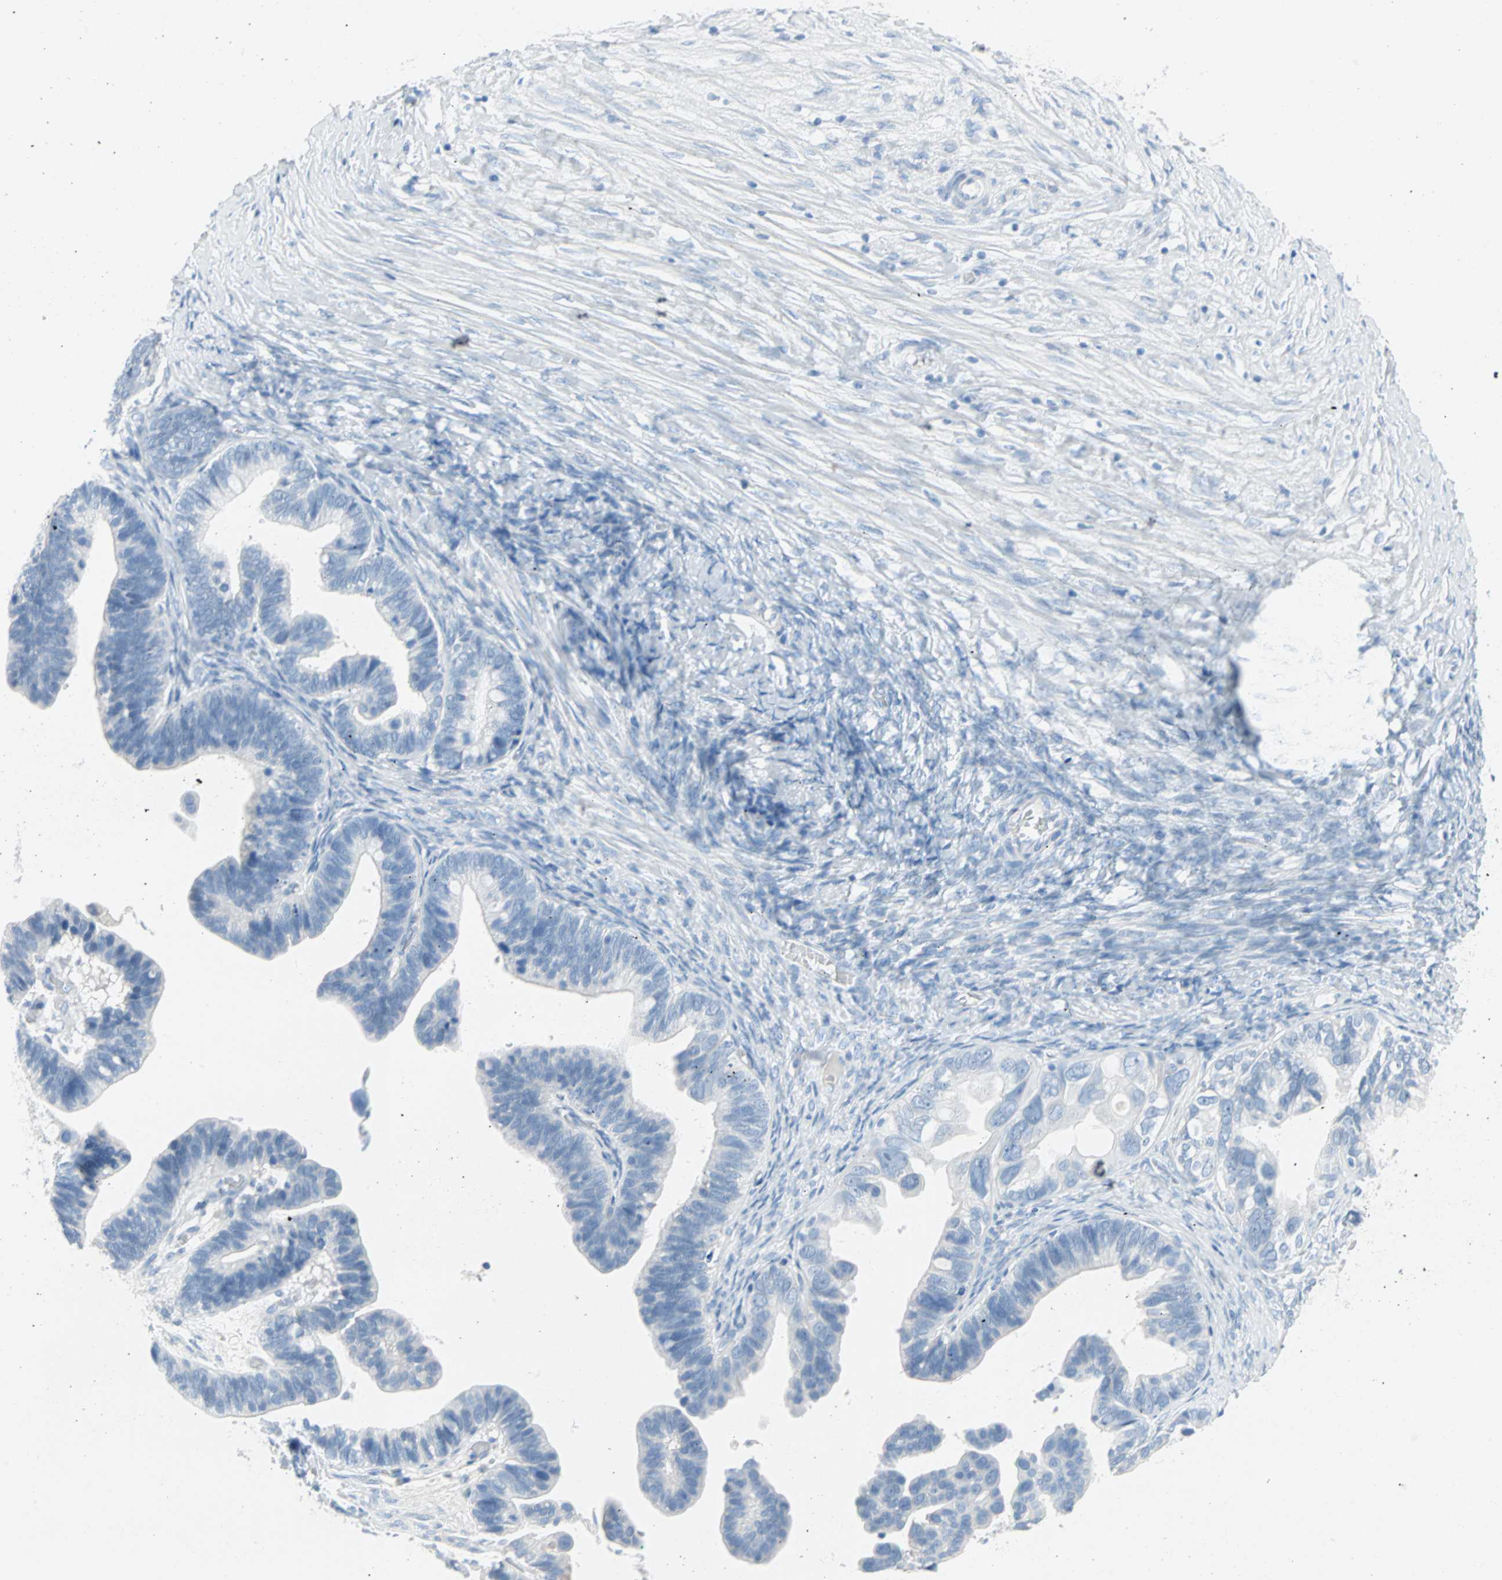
{"staining": {"intensity": "negative", "quantity": "none", "location": "none"}, "tissue": "ovarian cancer", "cell_type": "Tumor cells", "image_type": "cancer", "snomed": [{"axis": "morphology", "description": "Cystadenocarcinoma, serous, NOS"}, {"axis": "topography", "description": "Ovary"}], "caption": "This is an immunohistochemistry (IHC) image of serous cystadenocarcinoma (ovarian). There is no expression in tumor cells.", "gene": "STX1A", "patient": {"sex": "female", "age": 56}}